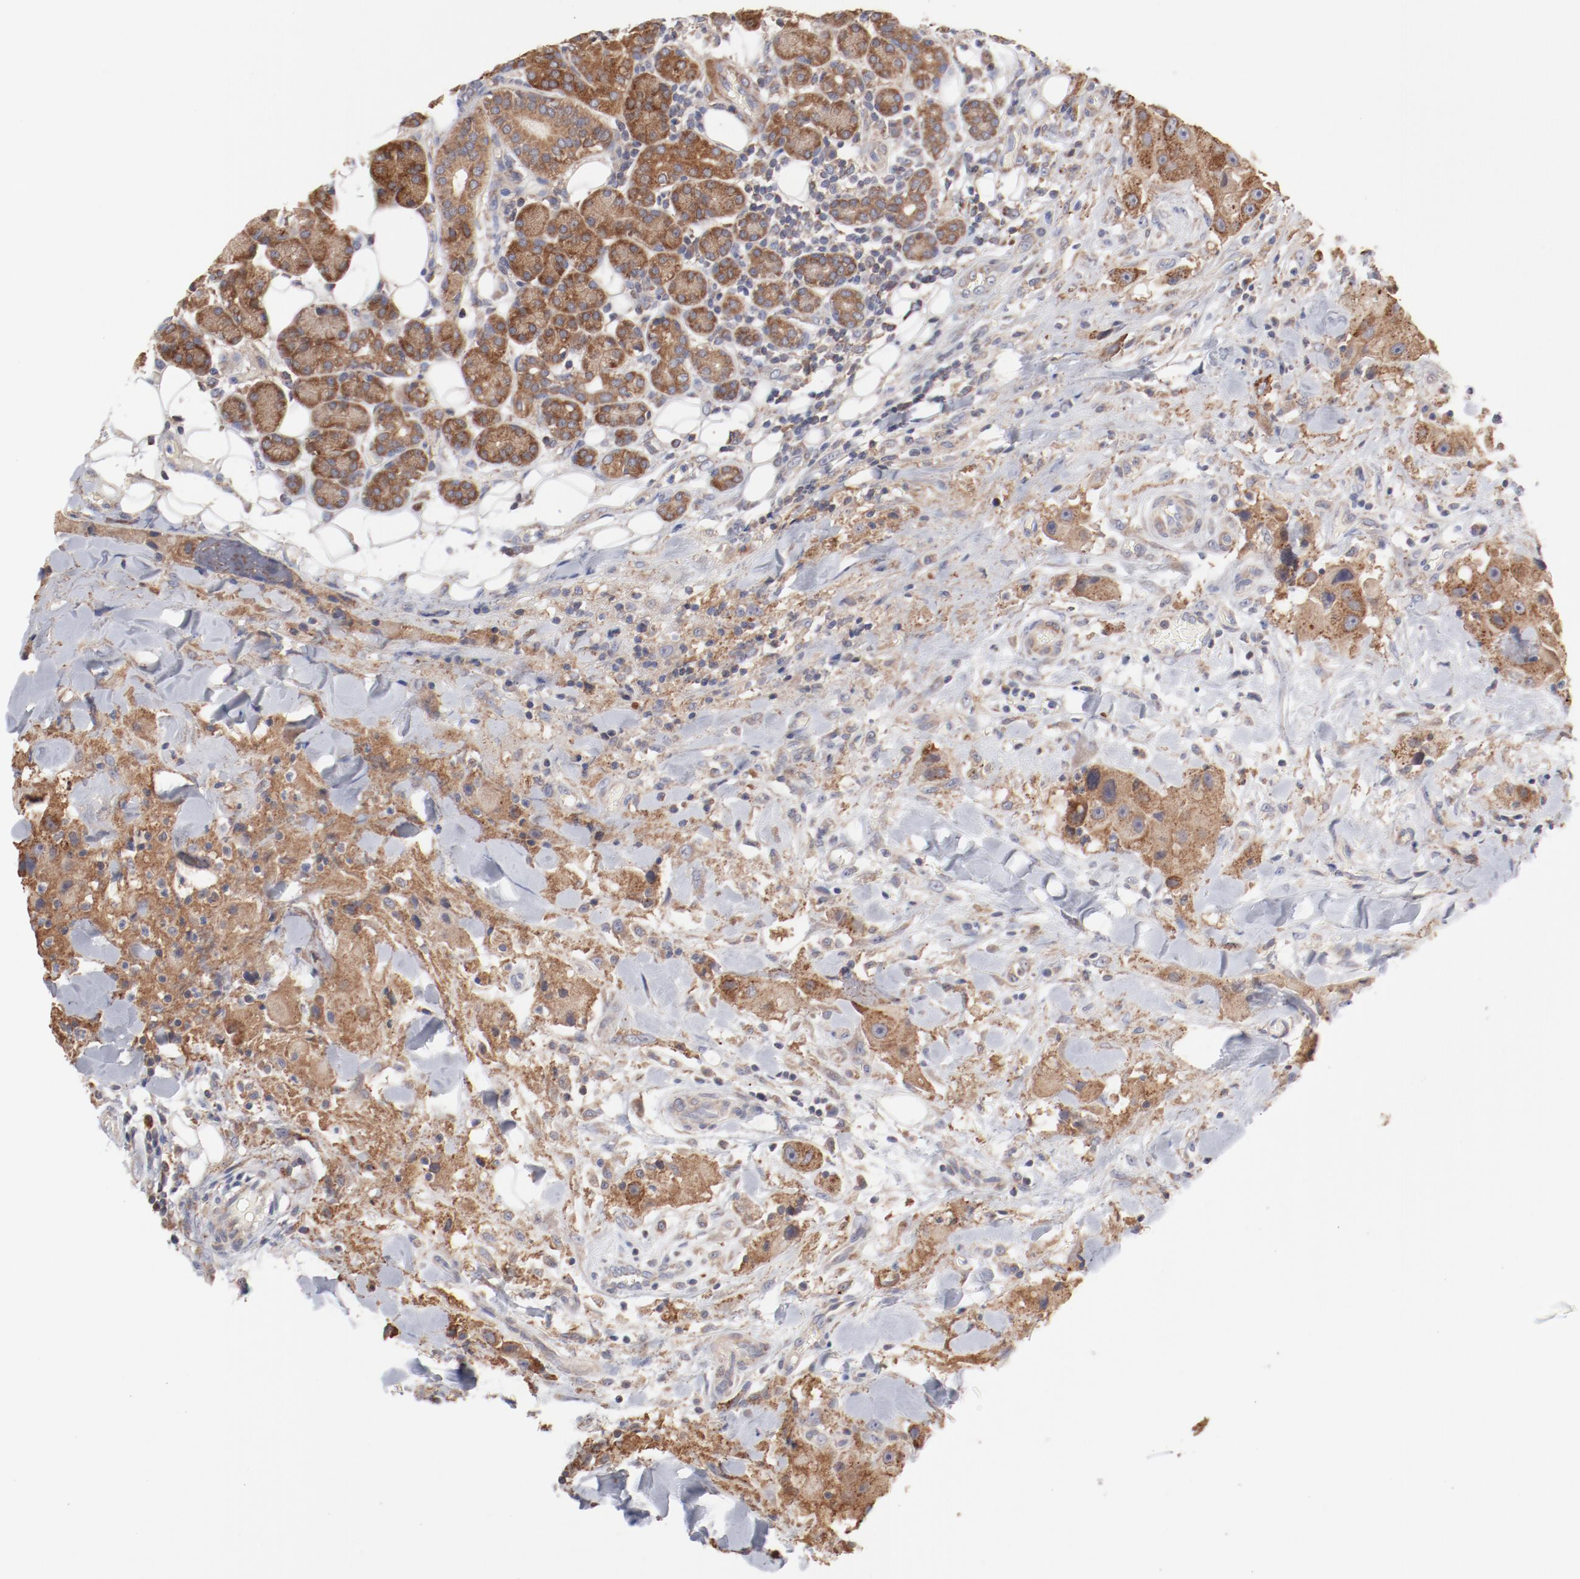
{"staining": {"intensity": "moderate", "quantity": ">75%", "location": "cytoplasmic/membranous"}, "tissue": "head and neck cancer", "cell_type": "Tumor cells", "image_type": "cancer", "snomed": [{"axis": "morphology", "description": "Normal tissue, NOS"}, {"axis": "morphology", "description": "Adenocarcinoma, NOS"}, {"axis": "topography", "description": "Salivary gland"}, {"axis": "topography", "description": "Head-Neck"}], "caption": "Immunohistochemistry (IHC) image of neoplastic tissue: adenocarcinoma (head and neck) stained using IHC shows medium levels of moderate protein expression localized specifically in the cytoplasmic/membranous of tumor cells, appearing as a cytoplasmic/membranous brown color.", "gene": "PPFIBP2", "patient": {"sex": "male", "age": 80}}